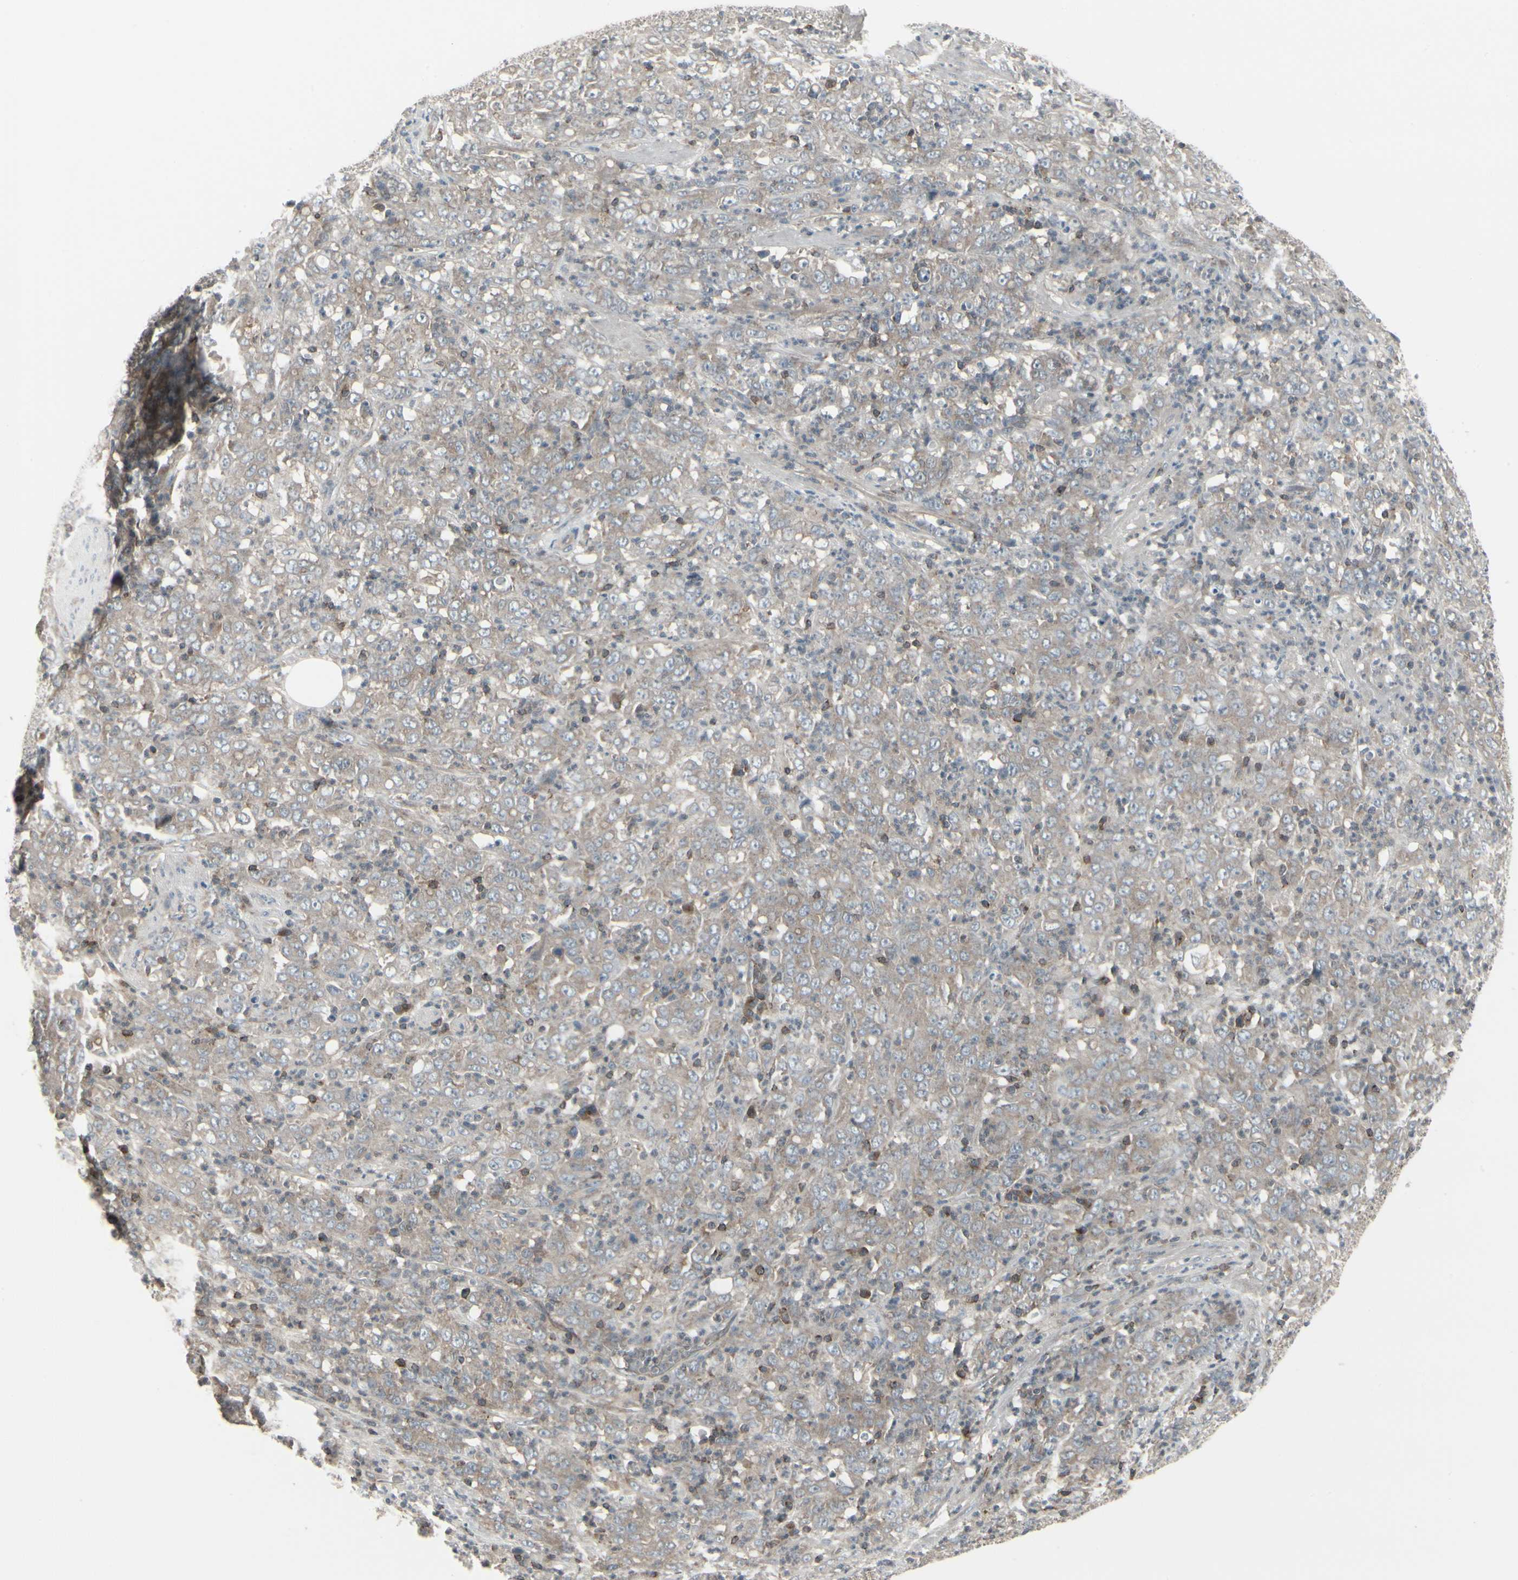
{"staining": {"intensity": "weak", "quantity": ">75%", "location": "cytoplasmic/membranous"}, "tissue": "stomach cancer", "cell_type": "Tumor cells", "image_type": "cancer", "snomed": [{"axis": "morphology", "description": "Adenocarcinoma, NOS"}, {"axis": "topography", "description": "Stomach, lower"}], "caption": "Immunohistochemistry photomicrograph of stomach cancer stained for a protein (brown), which reveals low levels of weak cytoplasmic/membranous positivity in approximately >75% of tumor cells.", "gene": "EPS15", "patient": {"sex": "female", "age": 71}}